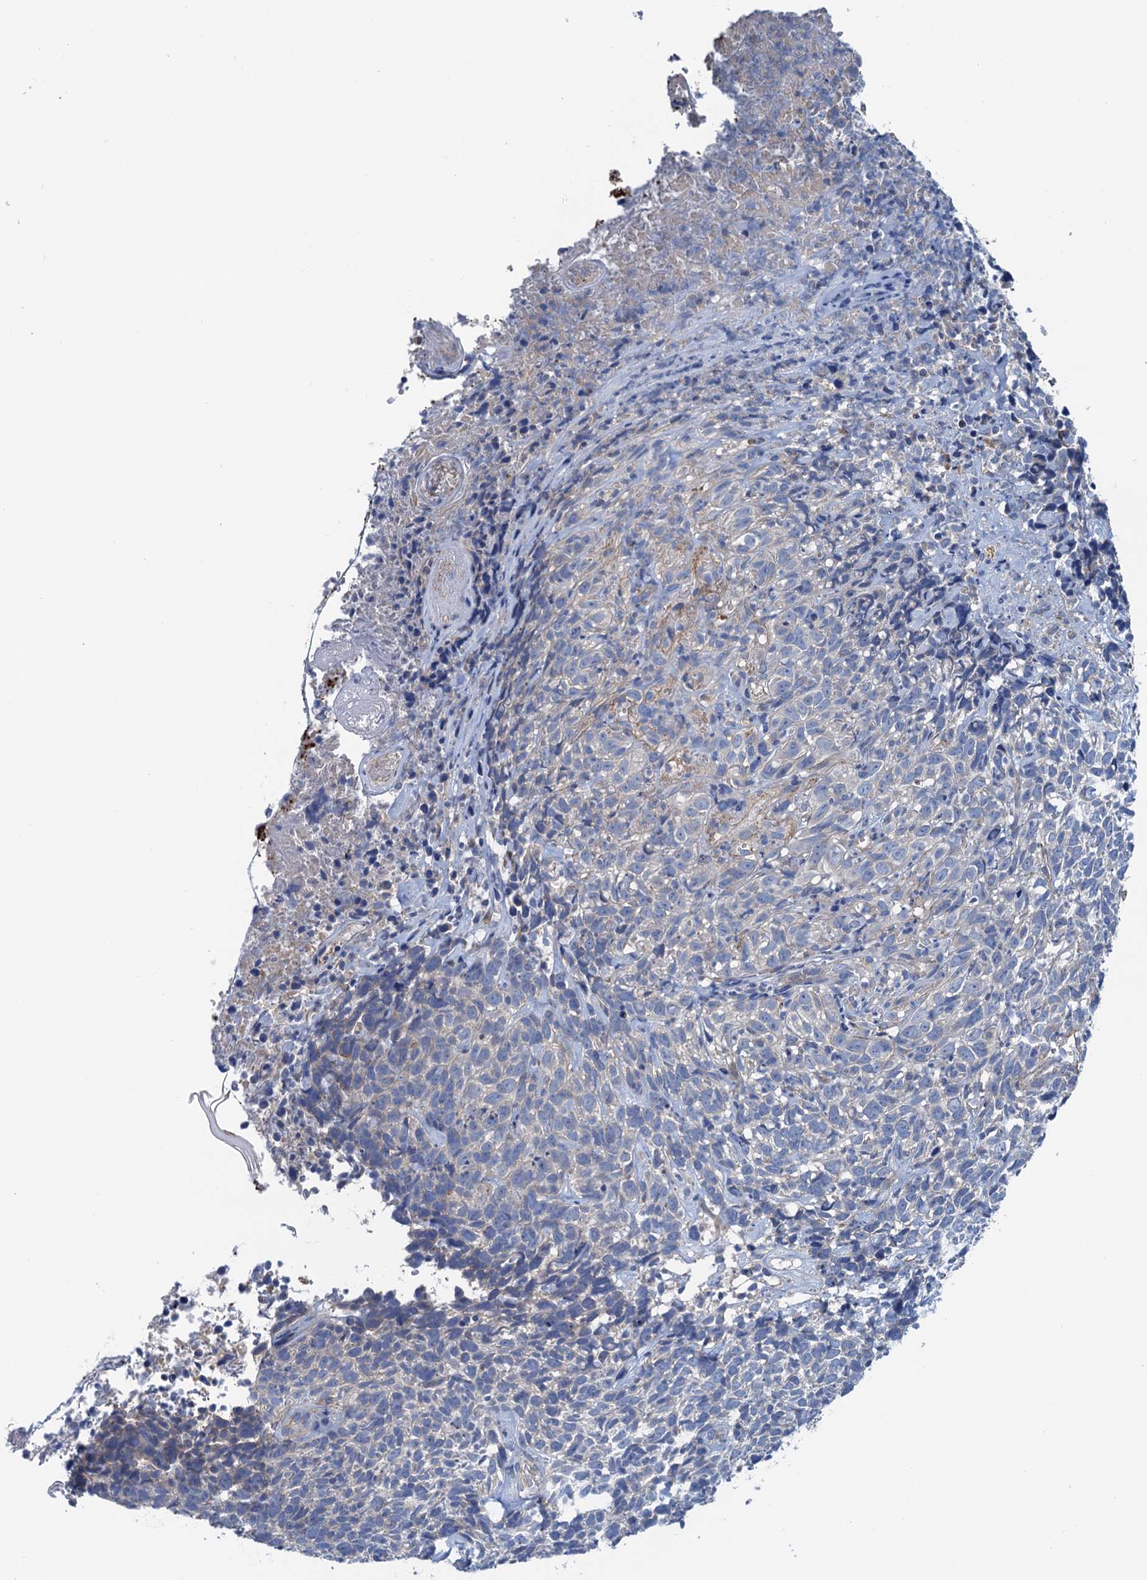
{"staining": {"intensity": "negative", "quantity": "none", "location": "none"}, "tissue": "skin cancer", "cell_type": "Tumor cells", "image_type": "cancer", "snomed": [{"axis": "morphology", "description": "Basal cell carcinoma"}, {"axis": "topography", "description": "Skin"}], "caption": "Skin cancer (basal cell carcinoma) was stained to show a protein in brown. There is no significant expression in tumor cells. (IHC, brightfield microscopy, high magnification).", "gene": "CSTPP1", "patient": {"sex": "female", "age": 84}}